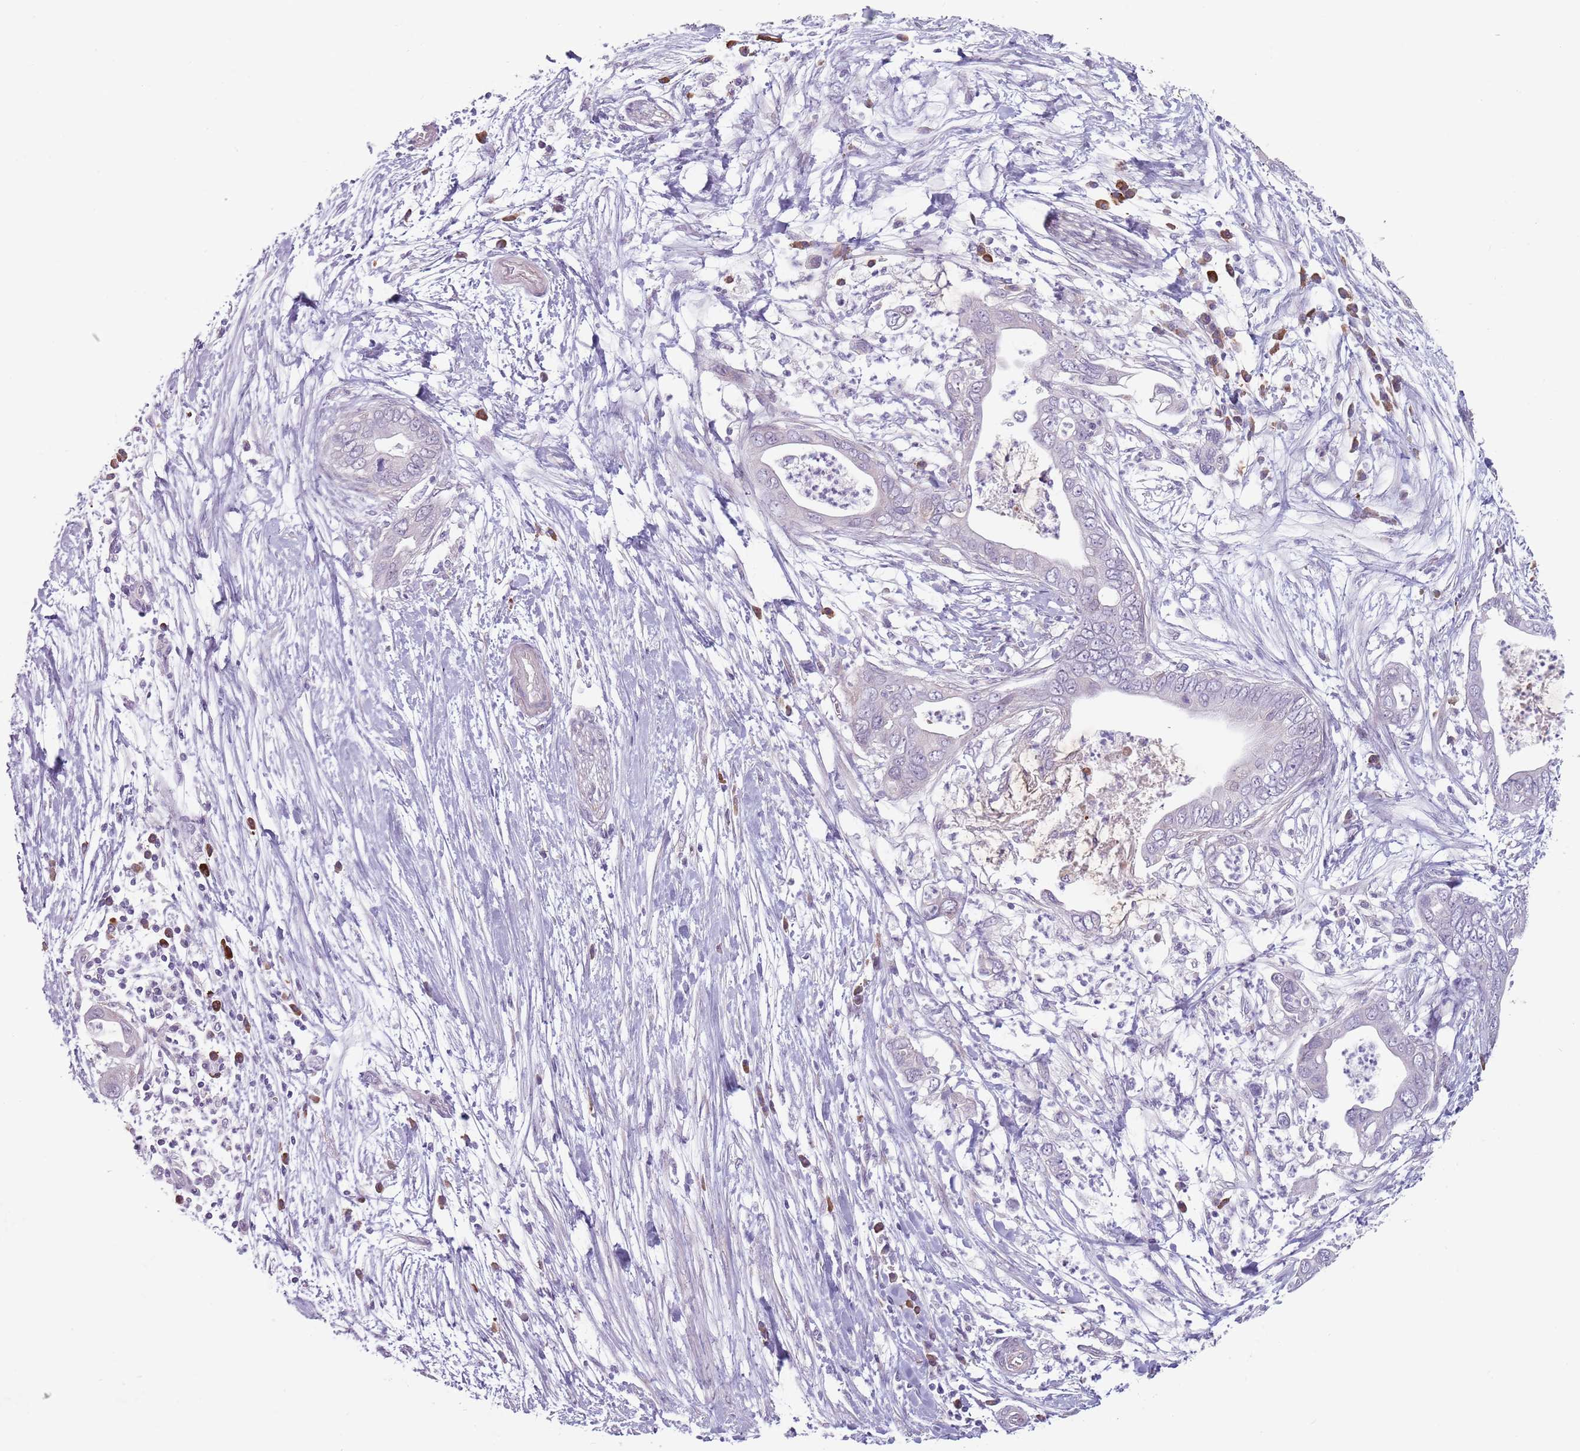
{"staining": {"intensity": "negative", "quantity": "none", "location": "none"}, "tissue": "pancreatic cancer", "cell_type": "Tumor cells", "image_type": "cancer", "snomed": [{"axis": "morphology", "description": "Adenocarcinoma, NOS"}, {"axis": "topography", "description": "Pancreas"}], "caption": "The IHC image has no significant staining in tumor cells of pancreatic adenocarcinoma tissue. Nuclei are stained in blue.", "gene": "DXO", "patient": {"sex": "male", "age": 75}}